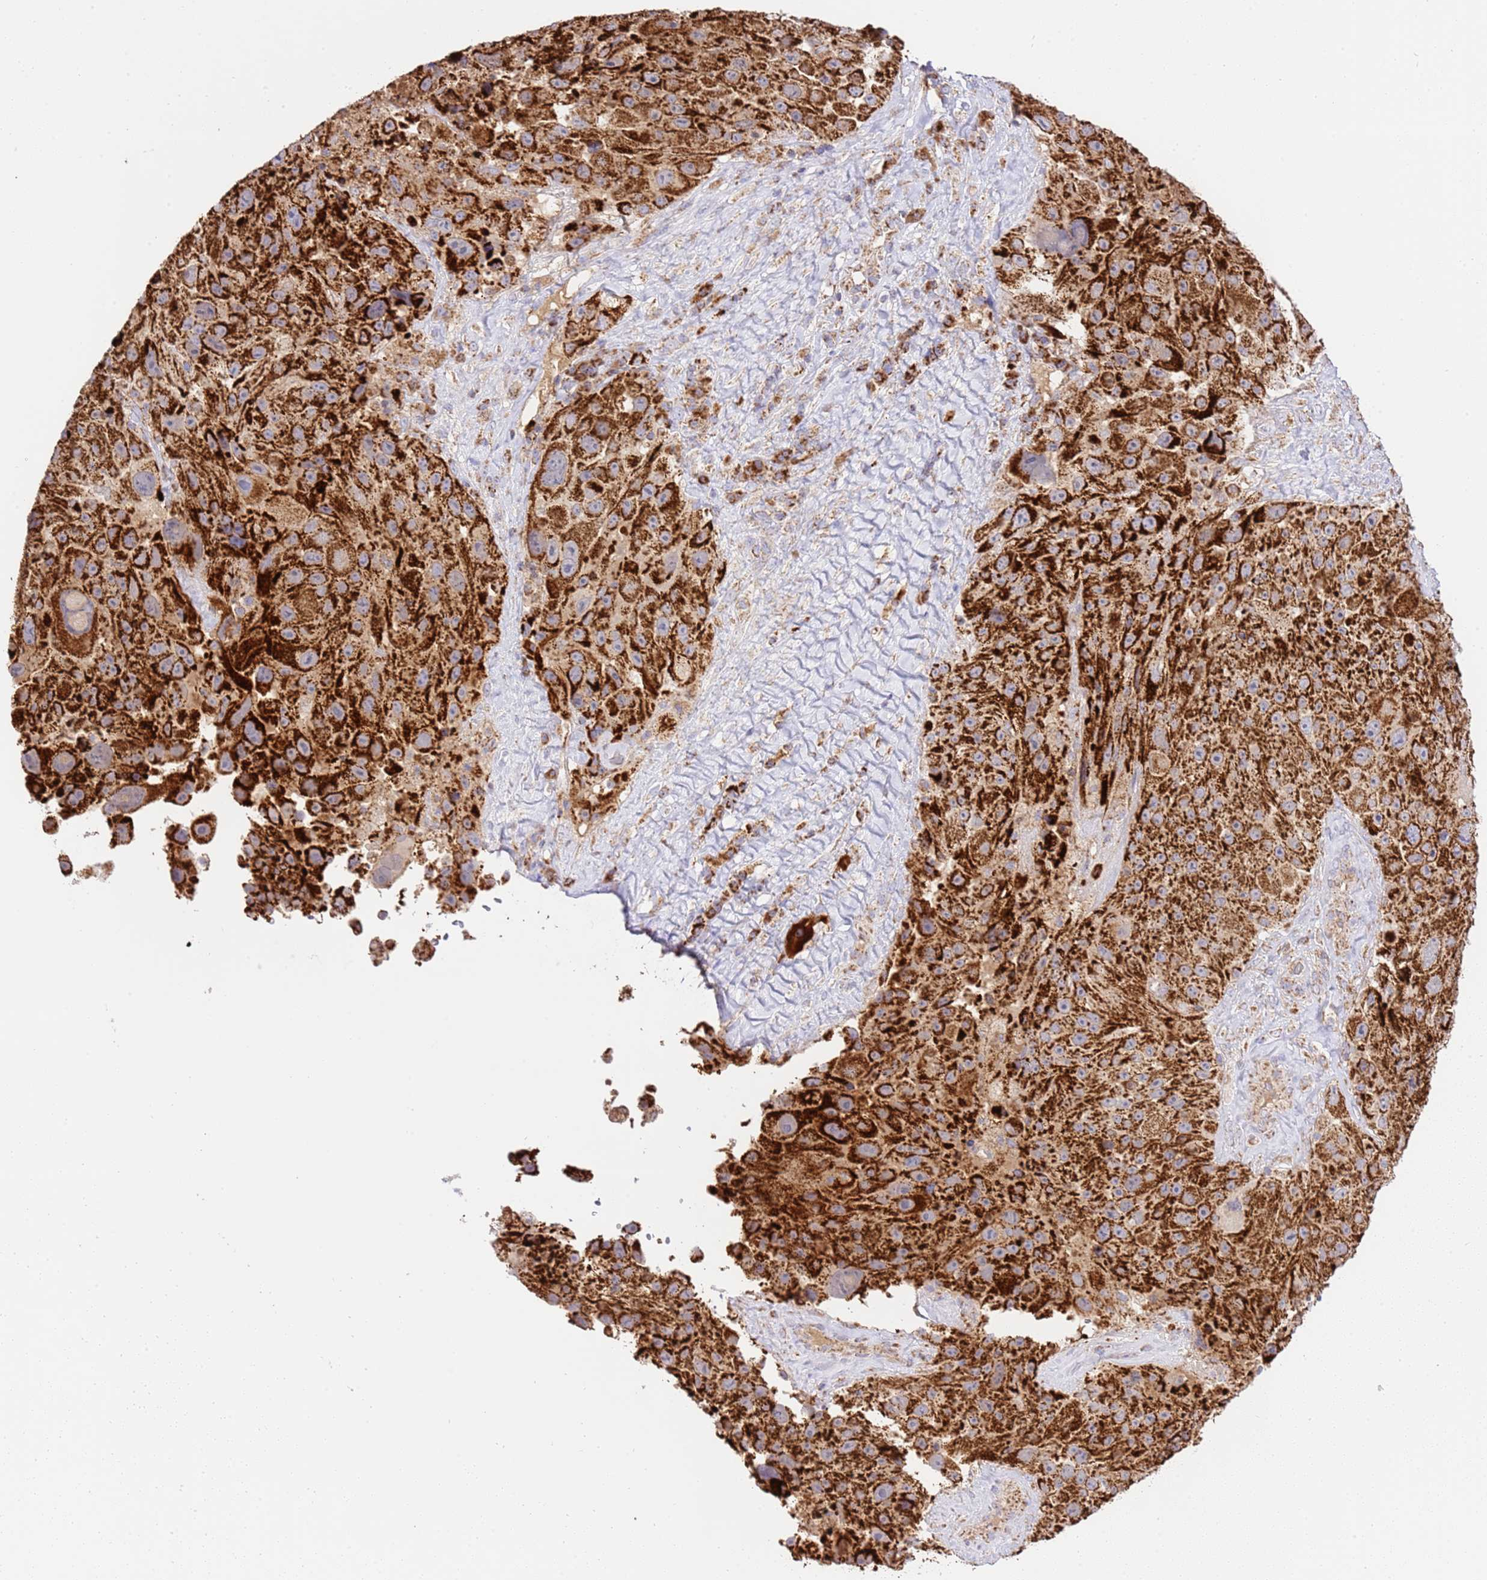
{"staining": {"intensity": "strong", "quantity": ">75%", "location": "cytoplasmic/membranous"}, "tissue": "melanoma", "cell_type": "Tumor cells", "image_type": "cancer", "snomed": [{"axis": "morphology", "description": "Malignant melanoma, Metastatic site"}, {"axis": "topography", "description": "Lymph node"}], "caption": "Immunohistochemical staining of malignant melanoma (metastatic site) reveals high levels of strong cytoplasmic/membranous positivity in about >75% of tumor cells.", "gene": "ZBTB39", "patient": {"sex": "male", "age": 62}}